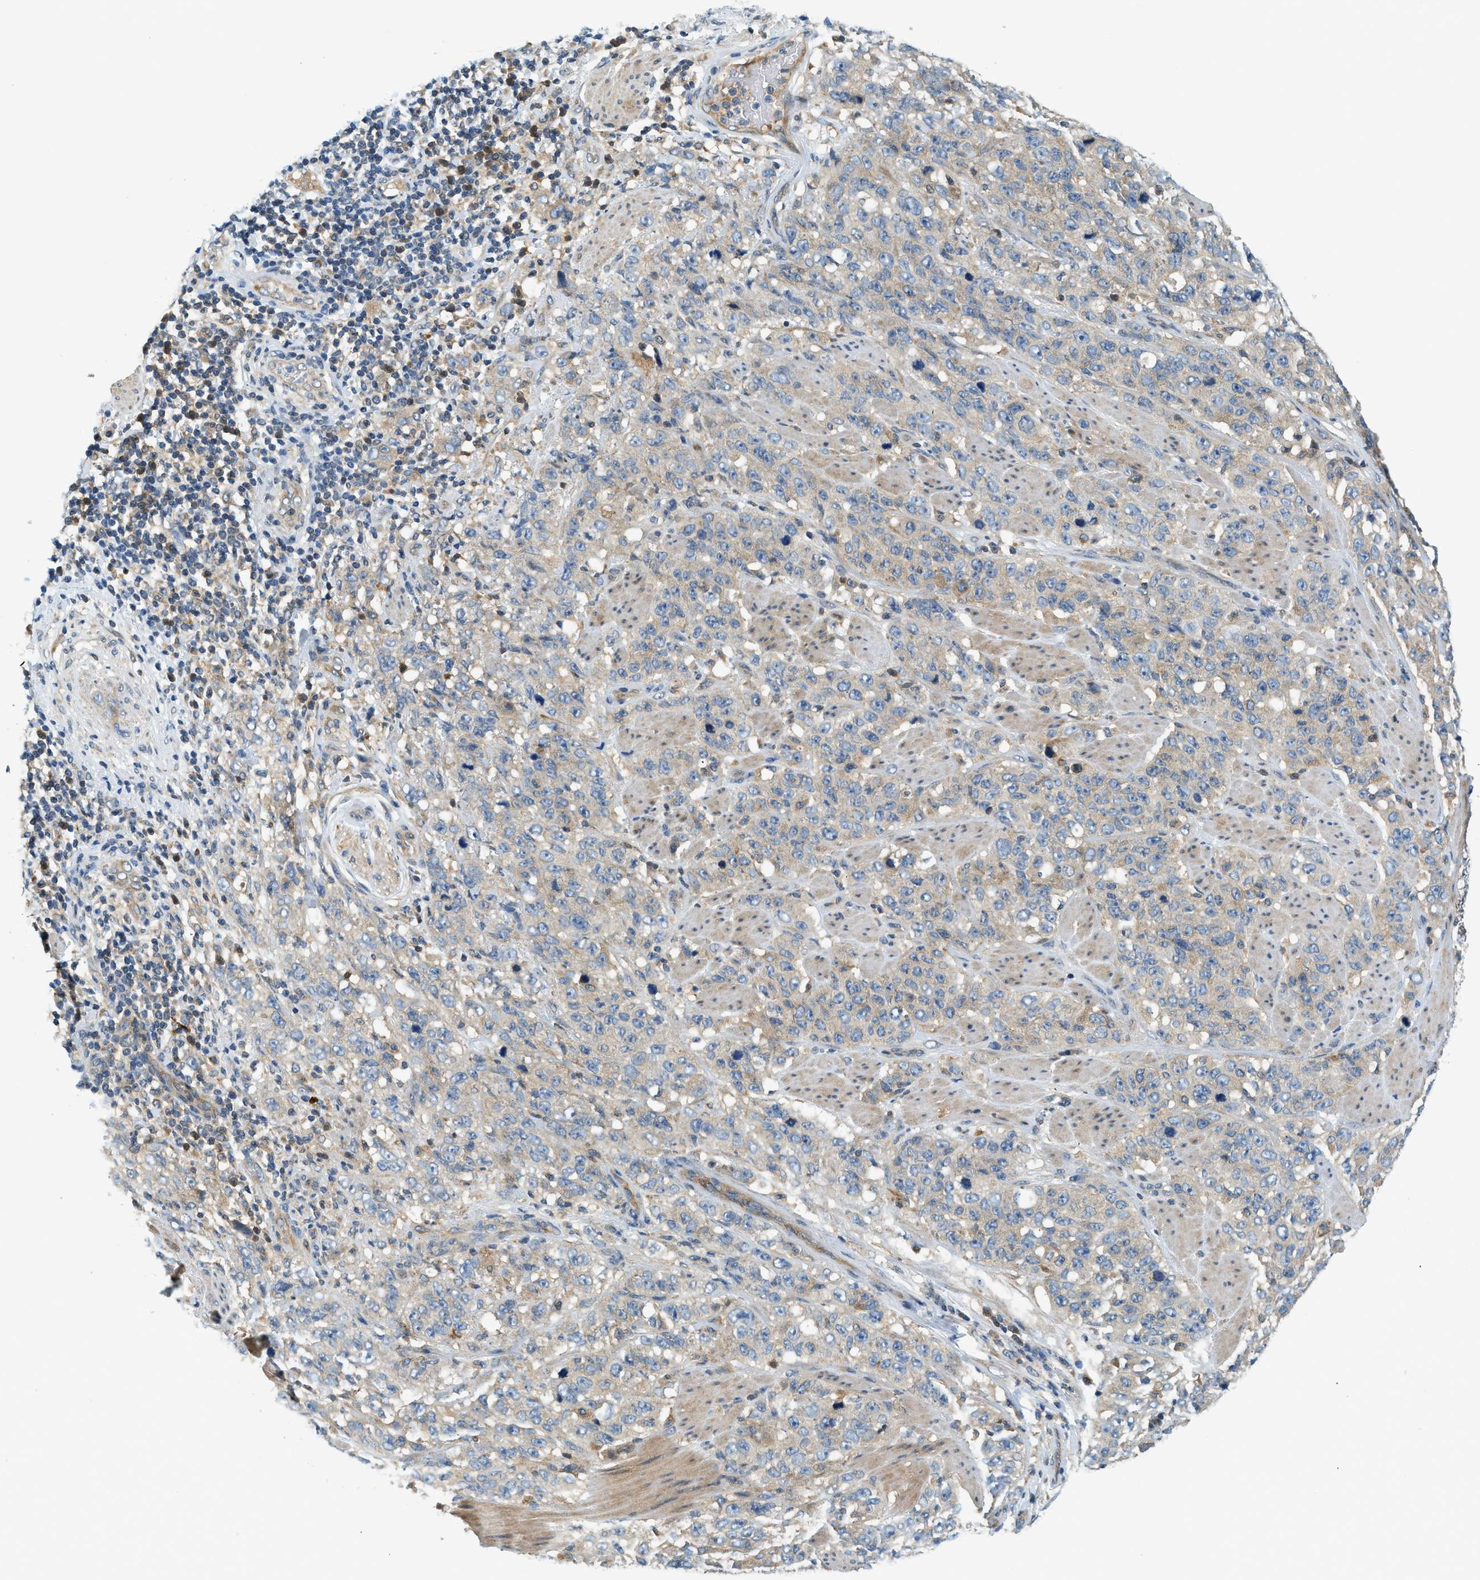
{"staining": {"intensity": "weak", "quantity": "<25%", "location": "cytoplasmic/membranous"}, "tissue": "stomach cancer", "cell_type": "Tumor cells", "image_type": "cancer", "snomed": [{"axis": "morphology", "description": "Adenocarcinoma, NOS"}, {"axis": "topography", "description": "Stomach"}], "caption": "Tumor cells are negative for brown protein staining in stomach cancer.", "gene": "KCNK1", "patient": {"sex": "male", "age": 48}}